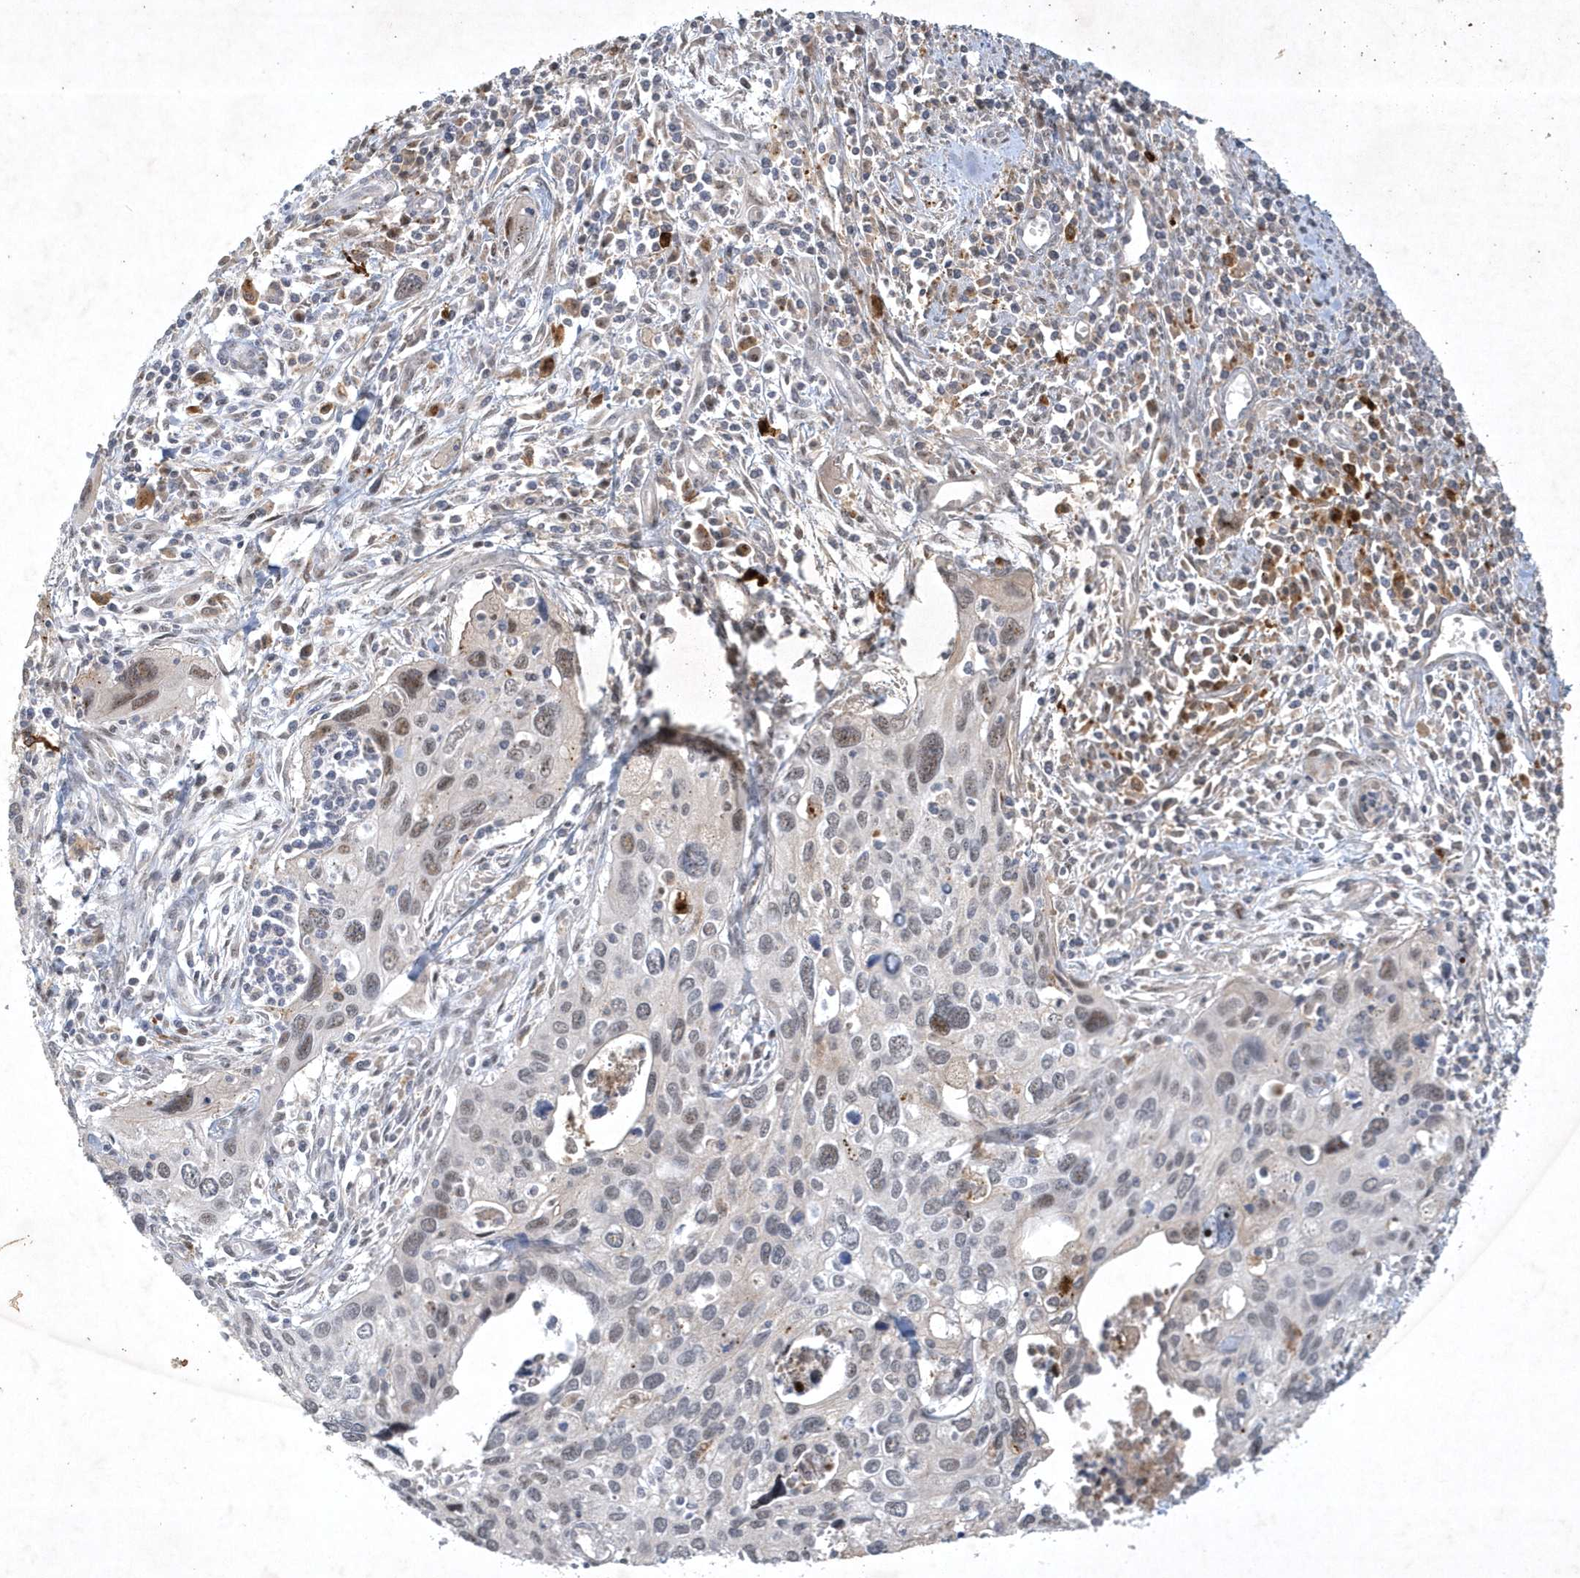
{"staining": {"intensity": "moderate", "quantity": "<25%", "location": "nuclear"}, "tissue": "cervical cancer", "cell_type": "Tumor cells", "image_type": "cancer", "snomed": [{"axis": "morphology", "description": "Squamous cell carcinoma, NOS"}, {"axis": "topography", "description": "Cervix"}], "caption": "Cervical cancer stained with a protein marker shows moderate staining in tumor cells.", "gene": "THG1L", "patient": {"sex": "female", "age": 55}}